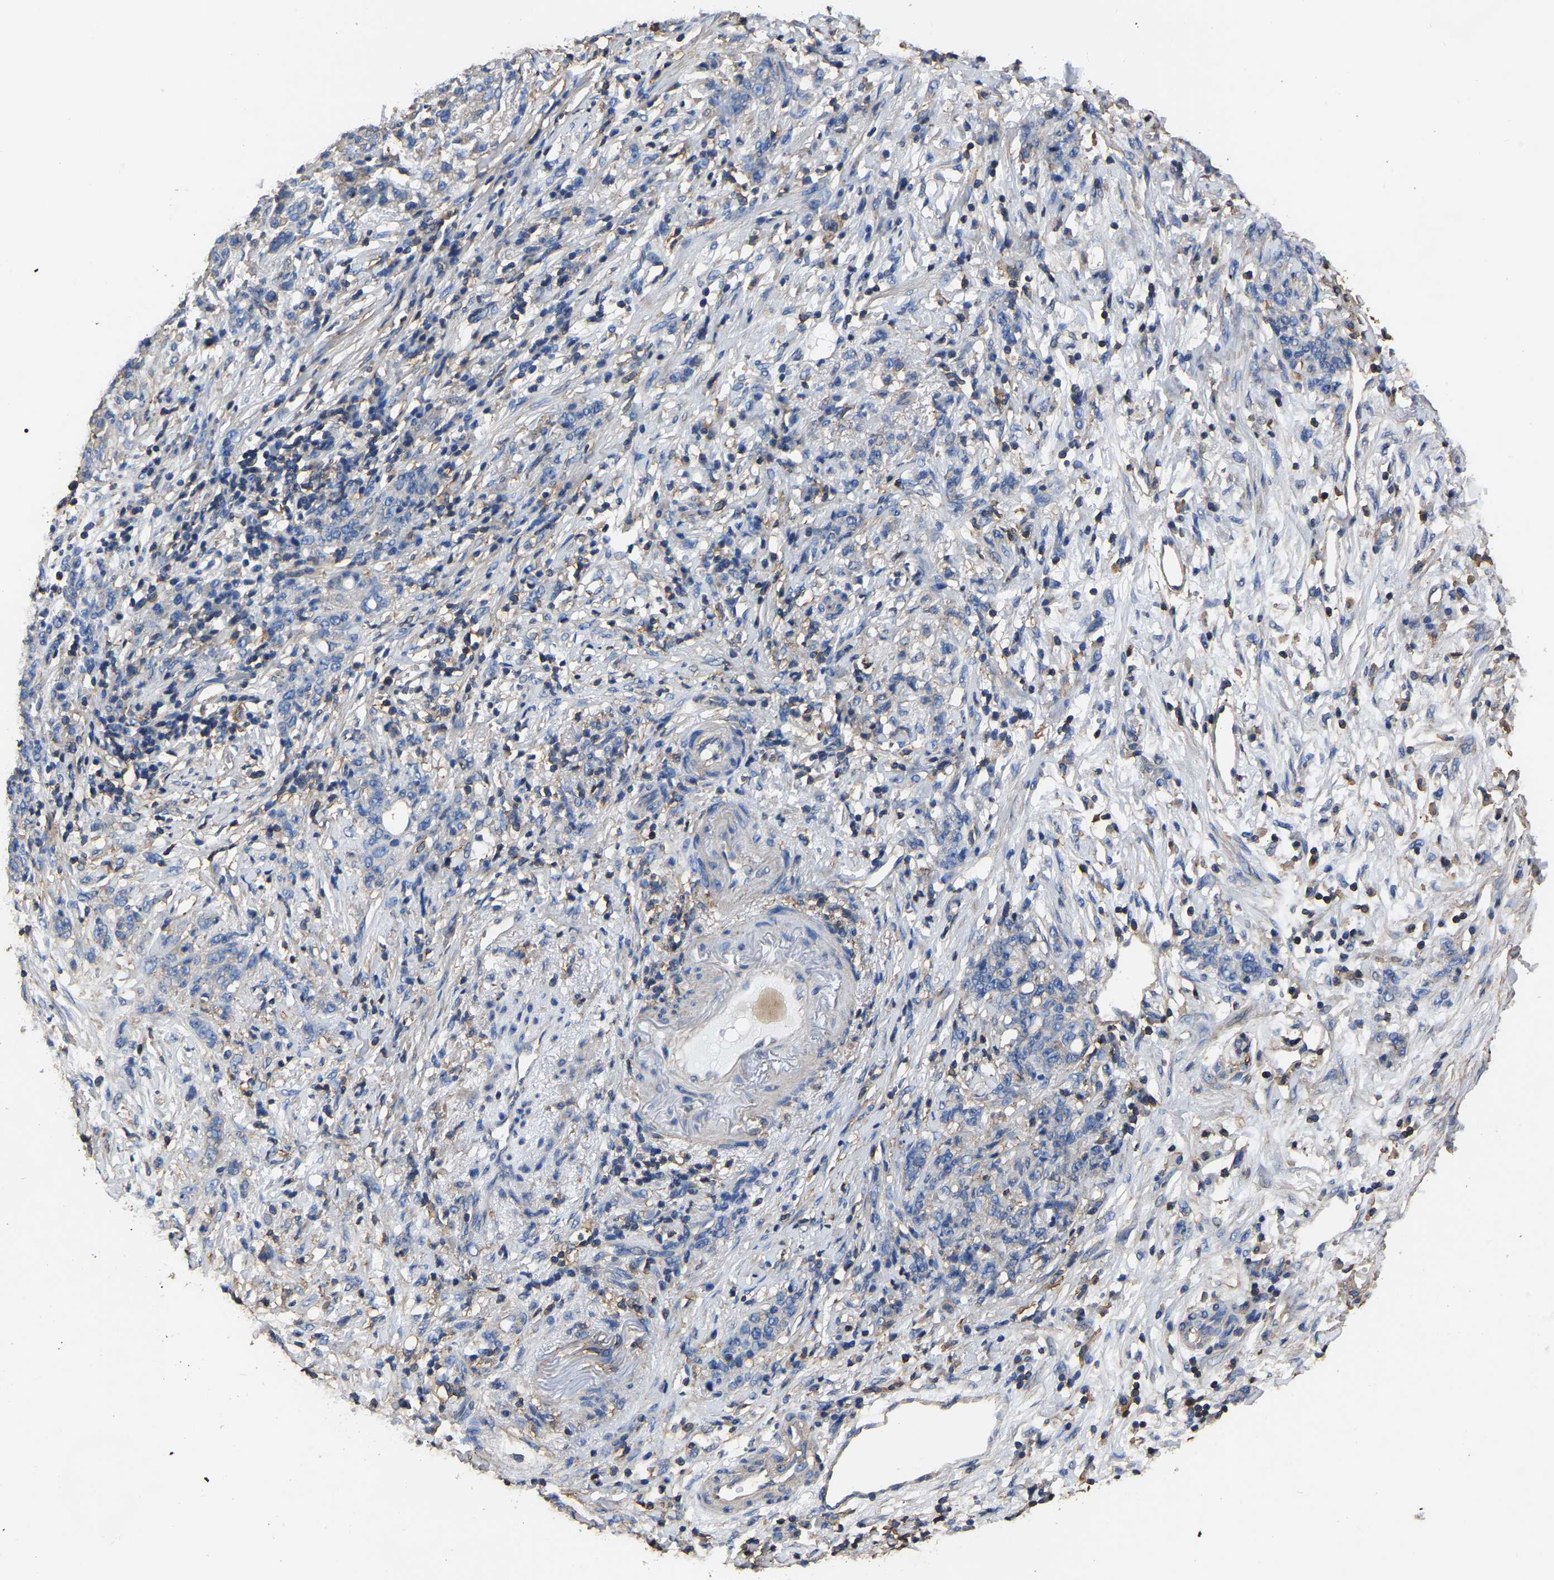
{"staining": {"intensity": "negative", "quantity": "none", "location": "none"}, "tissue": "stomach cancer", "cell_type": "Tumor cells", "image_type": "cancer", "snomed": [{"axis": "morphology", "description": "Adenocarcinoma, NOS"}, {"axis": "topography", "description": "Stomach, lower"}], "caption": "There is no significant staining in tumor cells of stomach adenocarcinoma.", "gene": "ARMT1", "patient": {"sex": "male", "age": 88}}